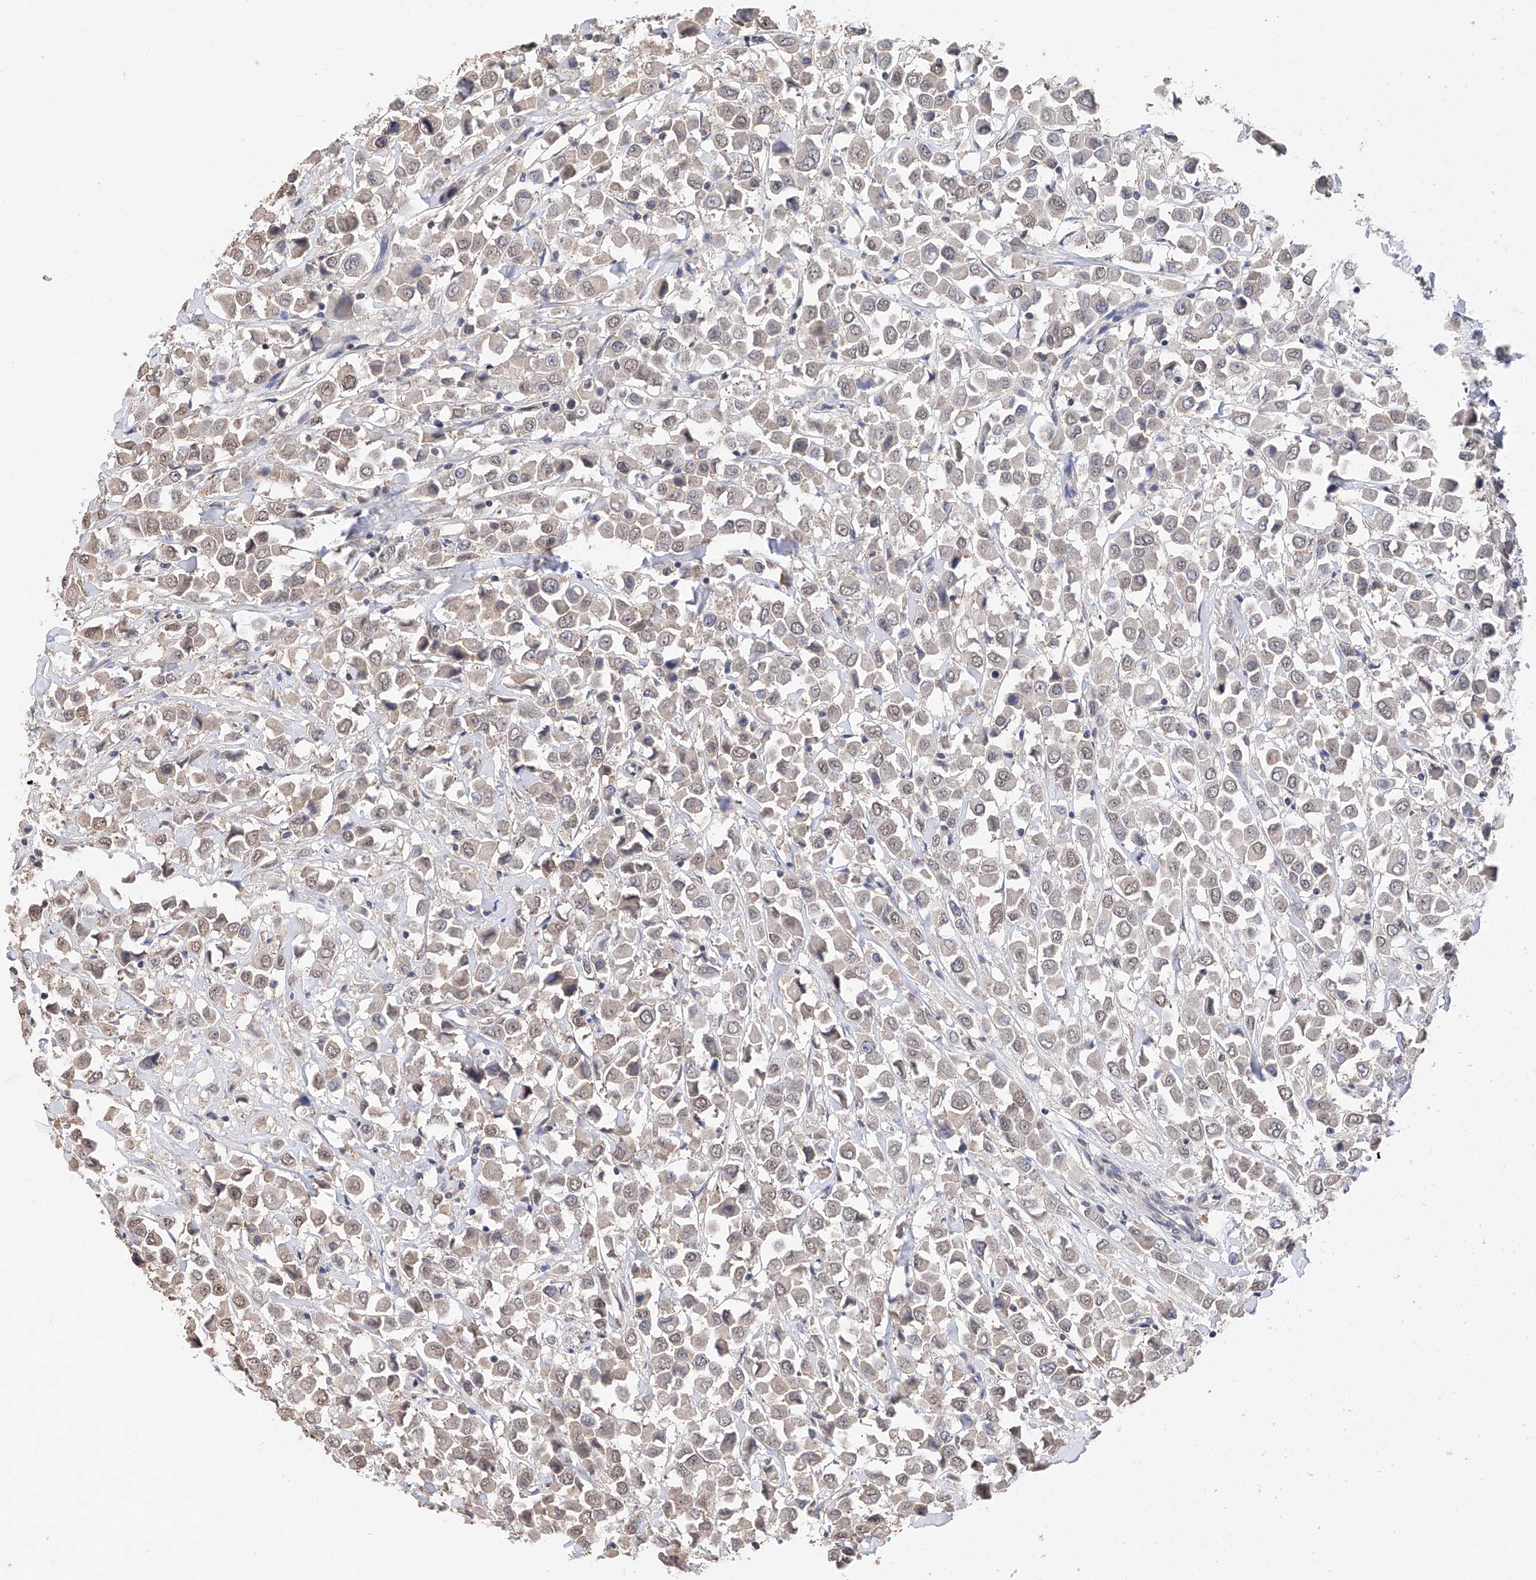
{"staining": {"intensity": "weak", "quantity": "25%-75%", "location": "nuclear"}, "tissue": "breast cancer", "cell_type": "Tumor cells", "image_type": "cancer", "snomed": [{"axis": "morphology", "description": "Duct carcinoma"}, {"axis": "topography", "description": "Breast"}], "caption": "High-magnification brightfield microscopy of breast cancer stained with DAB (3,3'-diaminobenzidine) (brown) and counterstained with hematoxylin (blue). tumor cells exhibit weak nuclear expression is seen in about25%-75% of cells.", "gene": "DMAP1", "patient": {"sex": "female", "age": 61}}